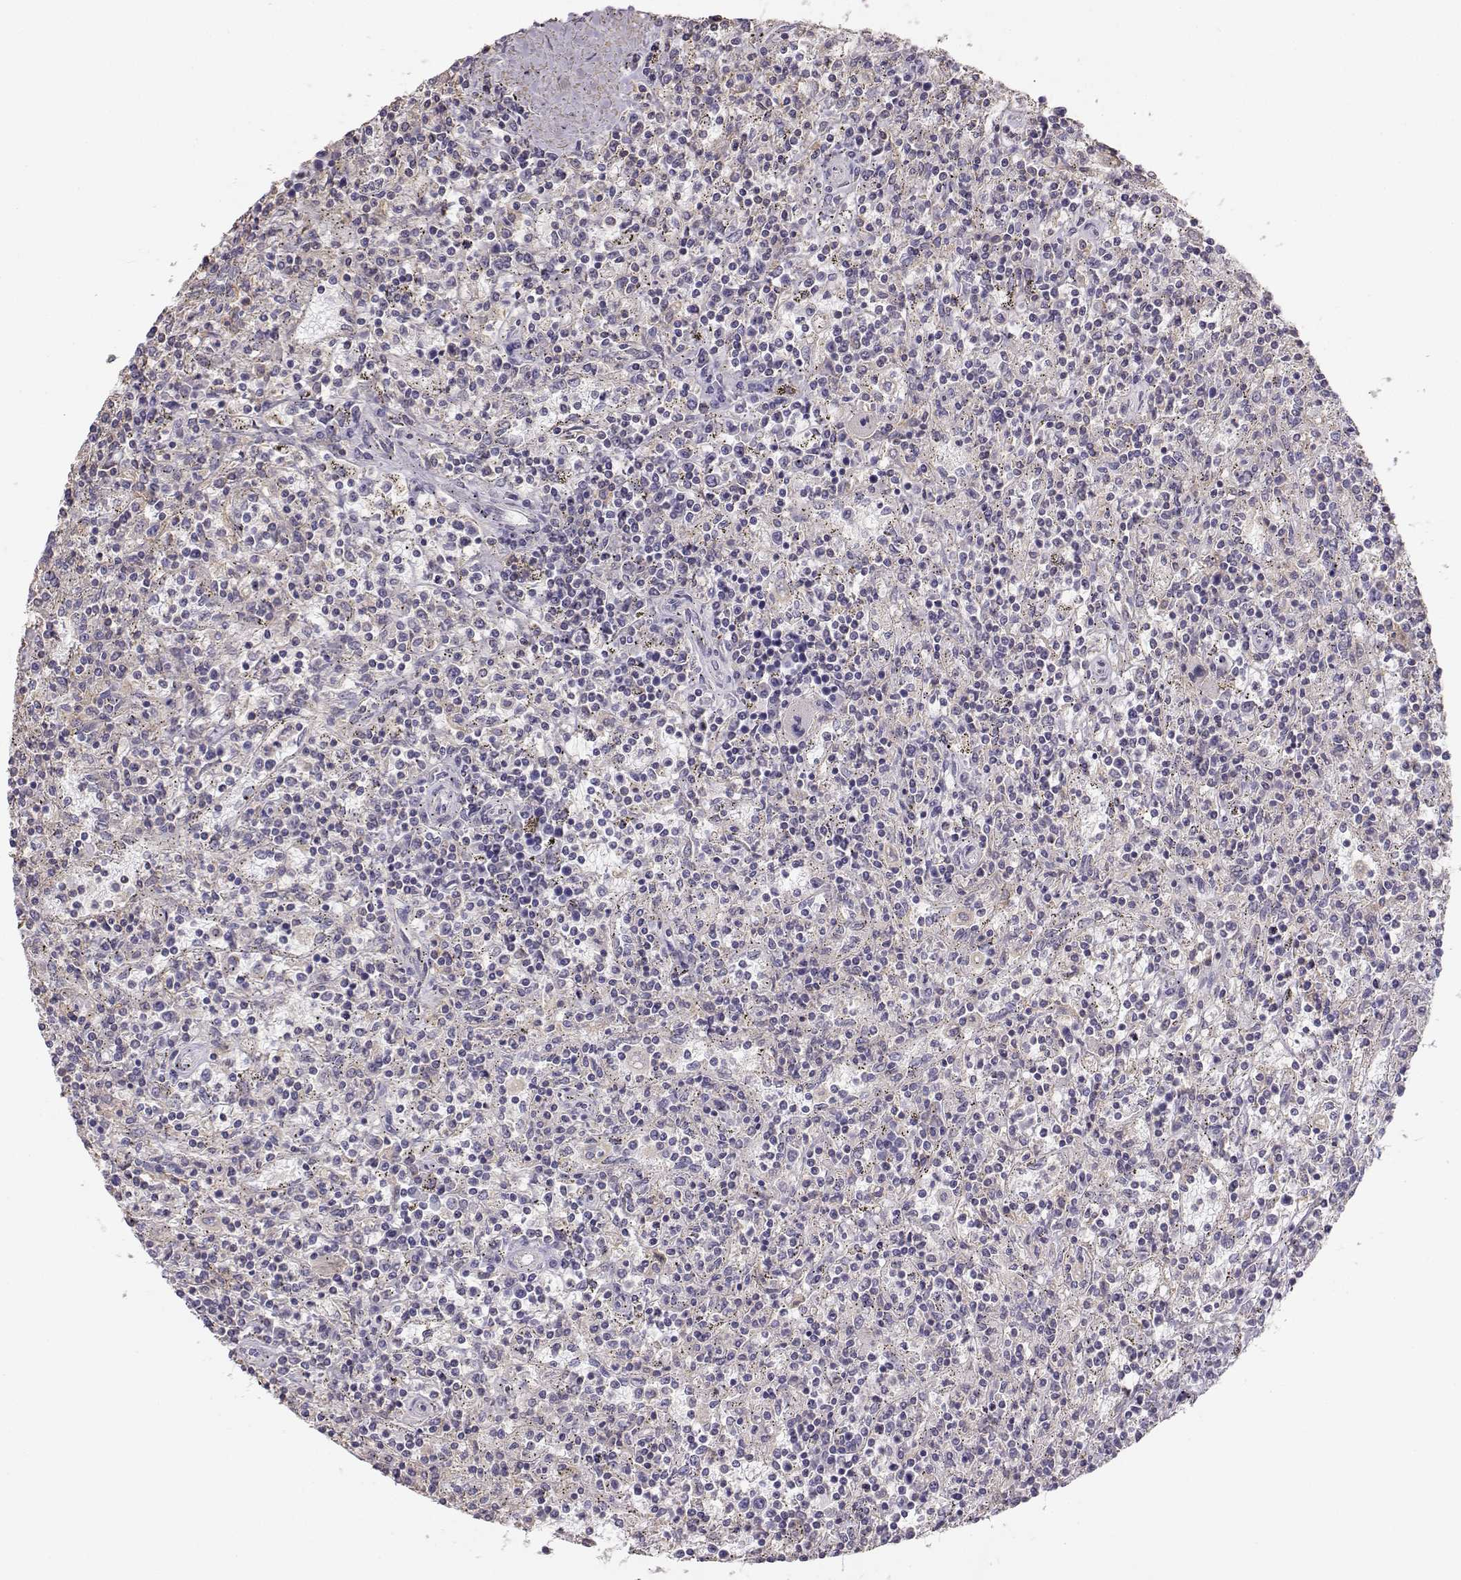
{"staining": {"intensity": "negative", "quantity": "none", "location": "none"}, "tissue": "lymphoma", "cell_type": "Tumor cells", "image_type": "cancer", "snomed": [{"axis": "morphology", "description": "Malignant lymphoma, non-Hodgkin's type, Low grade"}, {"axis": "topography", "description": "Spleen"}], "caption": "Immunohistochemistry (IHC) photomicrograph of neoplastic tissue: human lymphoma stained with DAB (3,3'-diaminobenzidine) reveals no significant protein expression in tumor cells. (DAB immunohistochemistry (IHC) with hematoxylin counter stain).", "gene": "DAPL1", "patient": {"sex": "male", "age": 62}}